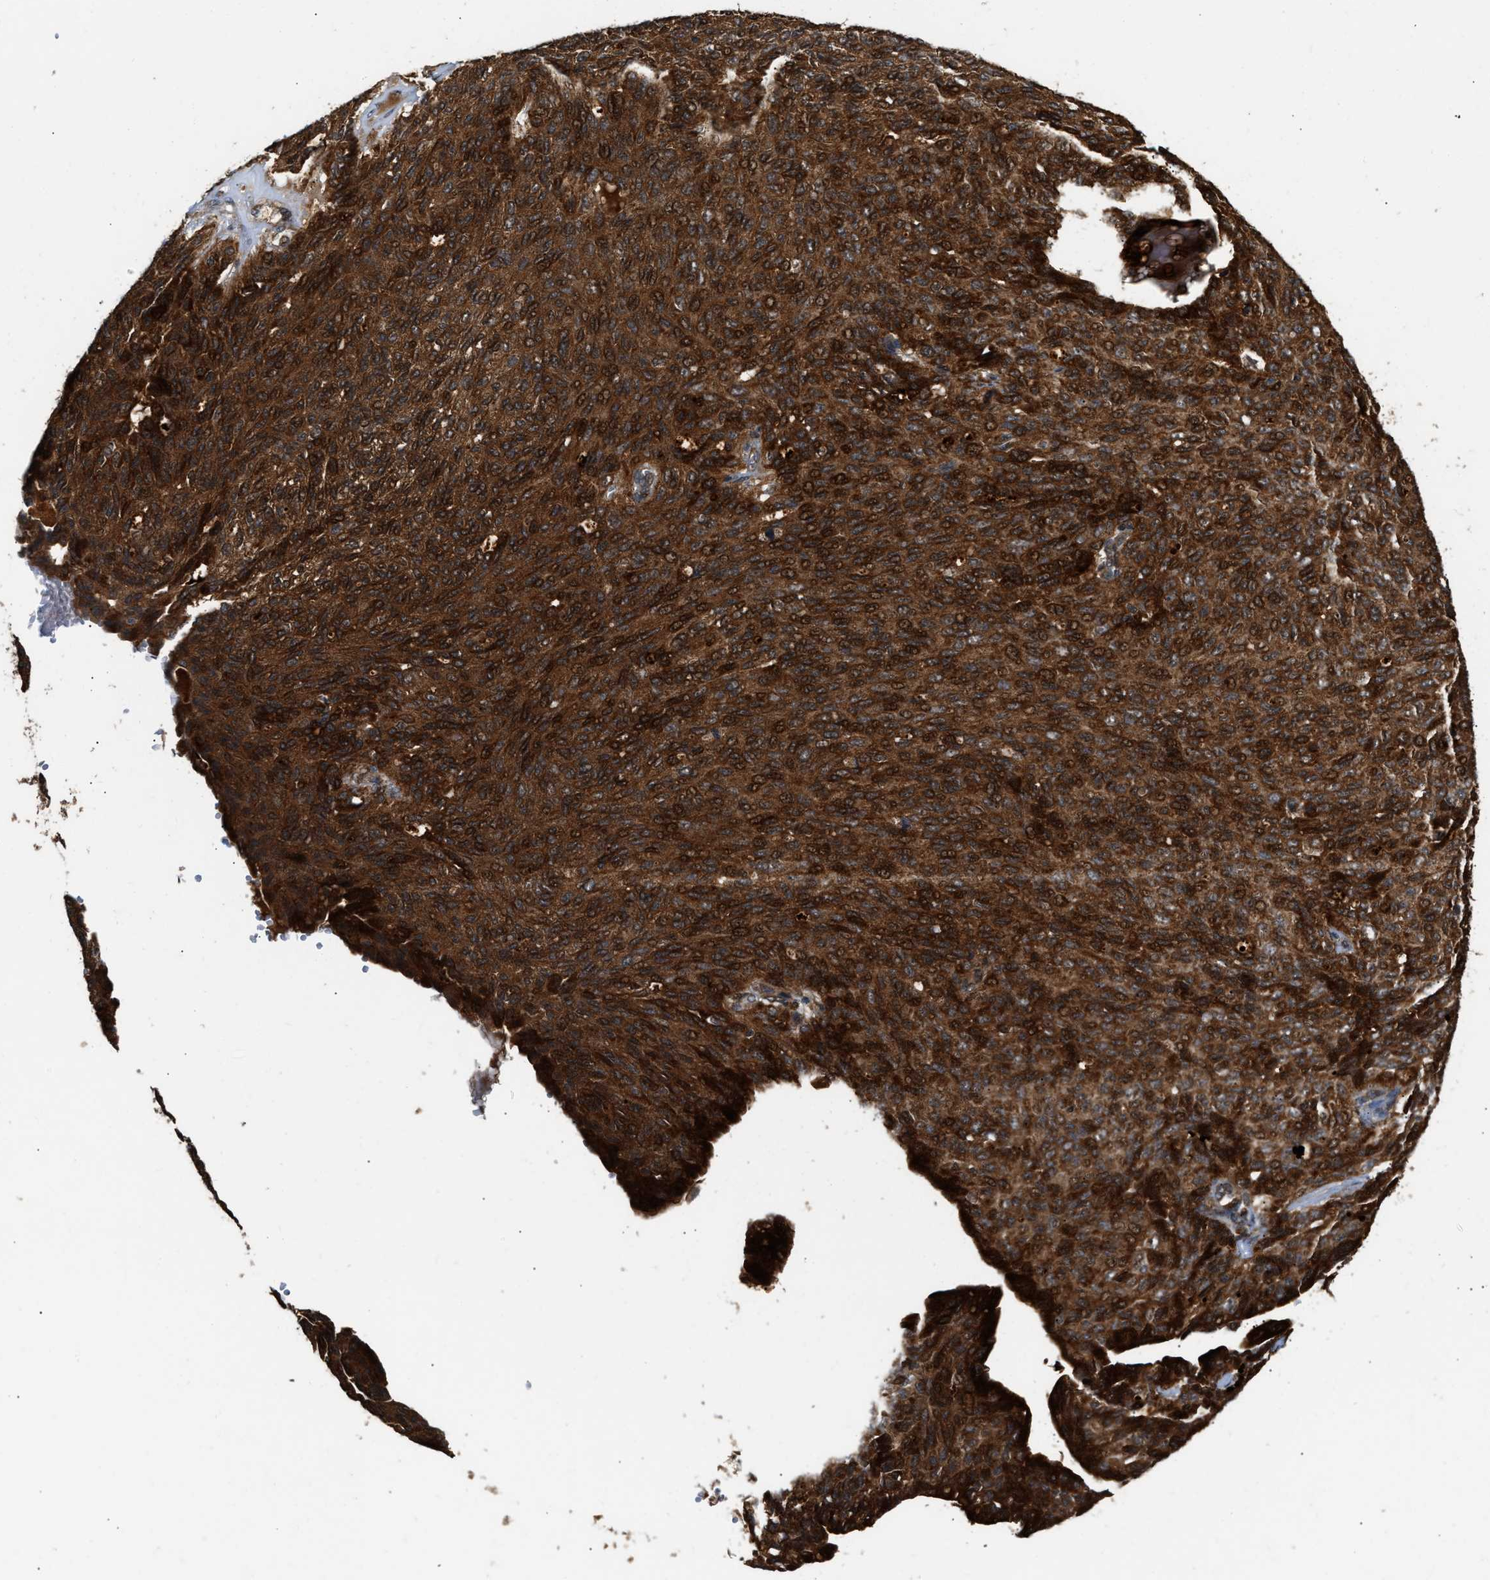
{"staining": {"intensity": "strong", "quantity": ">75%", "location": "cytoplasmic/membranous,nuclear"}, "tissue": "ovarian cancer", "cell_type": "Tumor cells", "image_type": "cancer", "snomed": [{"axis": "morphology", "description": "Carcinoma, endometroid"}, {"axis": "topography", "description": "Ovary"}], "caption": "The immunohistochemical stain shows strong cytoplasmic/membranous and nuclear expression in tumor cells of ovarian endometroid carcinoma tissue. (Brightfield microscopy of DAB IHC at high magnification).", "gene": "EXTL2", "patient": {"sex": "female", "age": 60}}